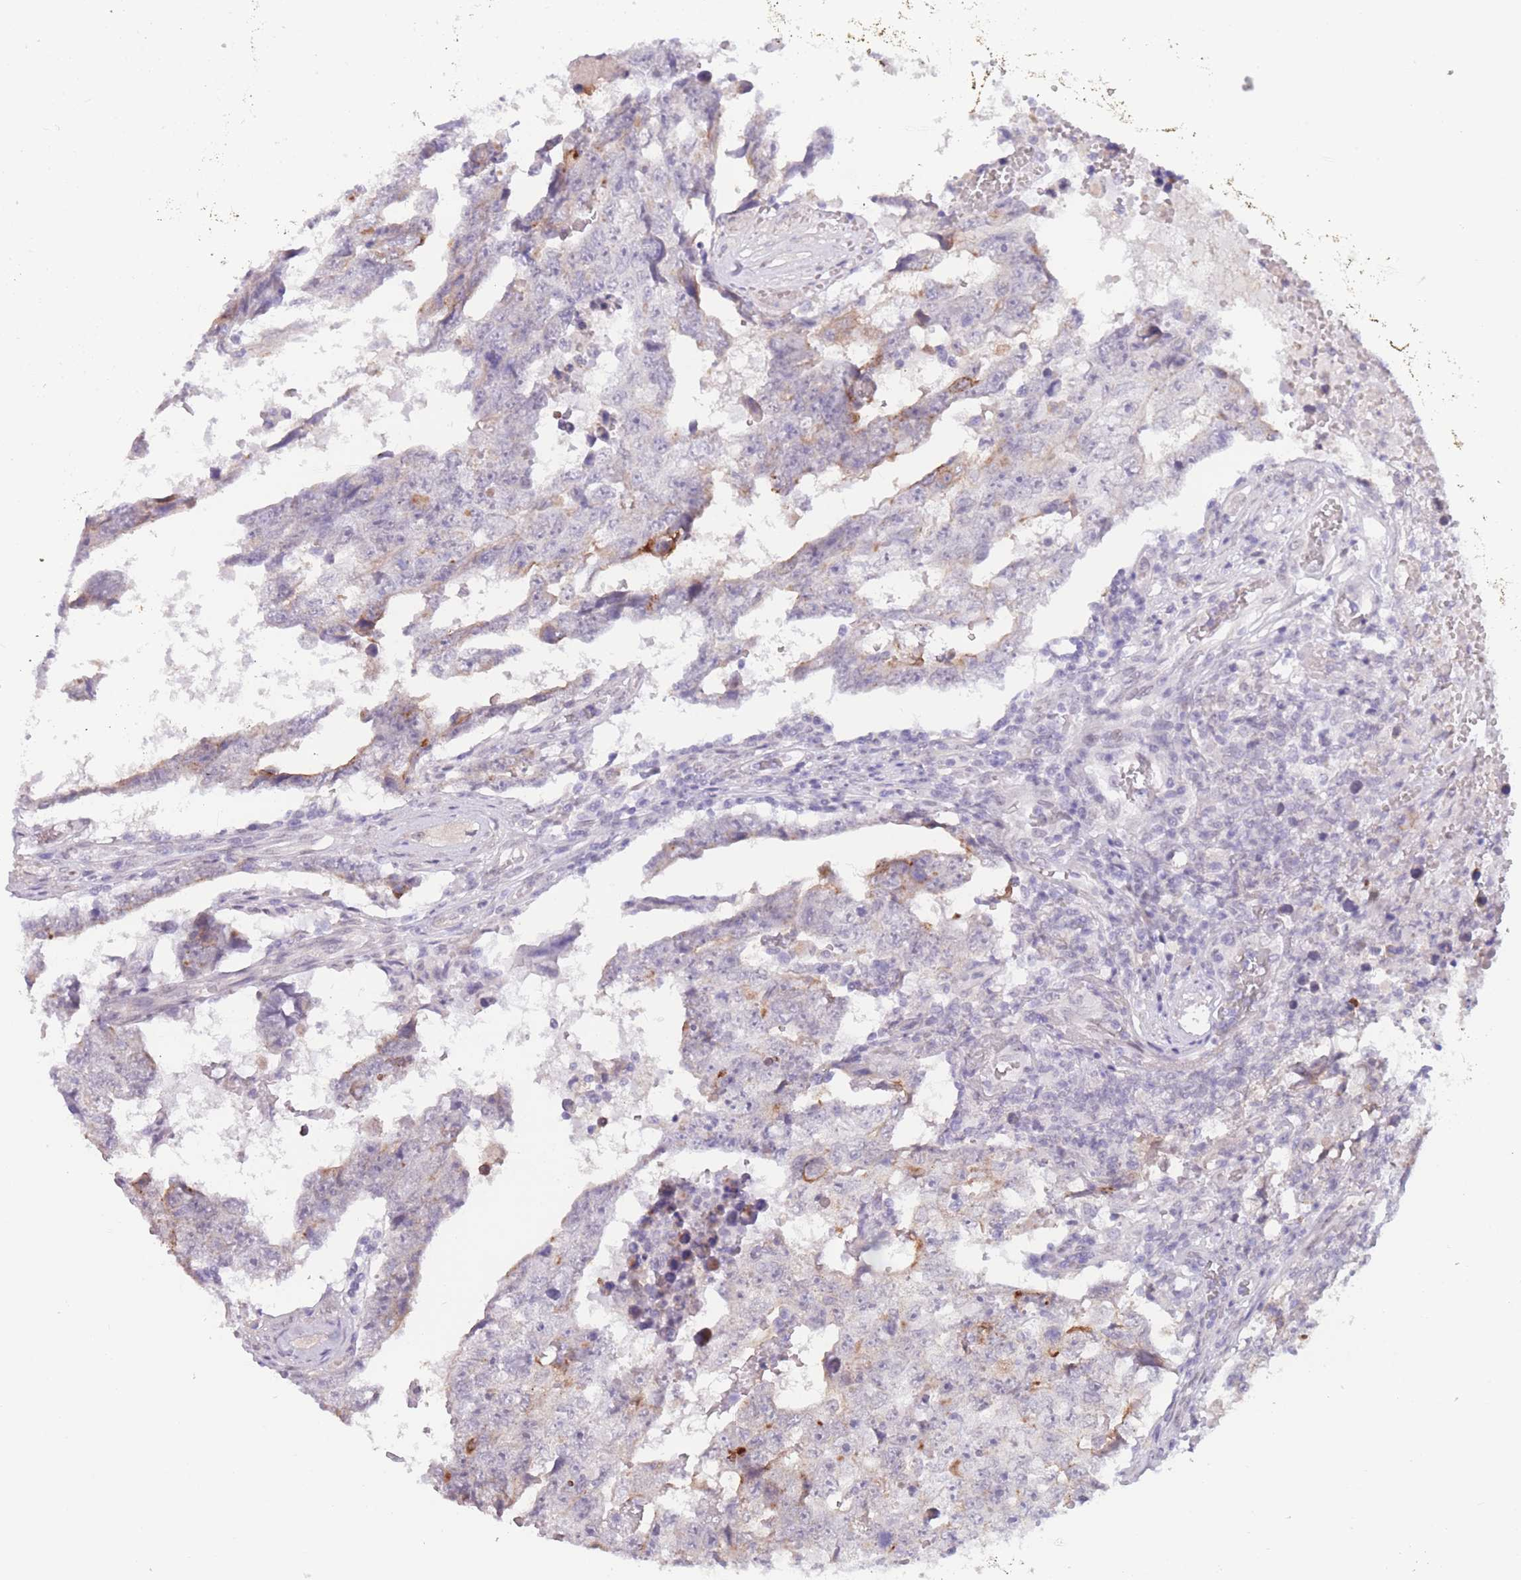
{"staining": {"intensity": "negative", "quantity": "none", "location": "none"}, "tissue": "testis cancer", "cell_type": "Tumor cells", "image_type": "cancer", "snomed": [{"axis": "morphology", "description": "Carcinoma, Embryonal, NOS"}, {"axis": "topography", "description": "Testis"}], "caption": "High power microscopy histopathology image of an IHC histopathology image of testis cancer (embryonal carcinoma), revealing no significant staining in tumor cells. (DAB IHC with hematoxylin counter stain).", "gene": "PODXL", "patient": {"sex": "male", "age": 25}}